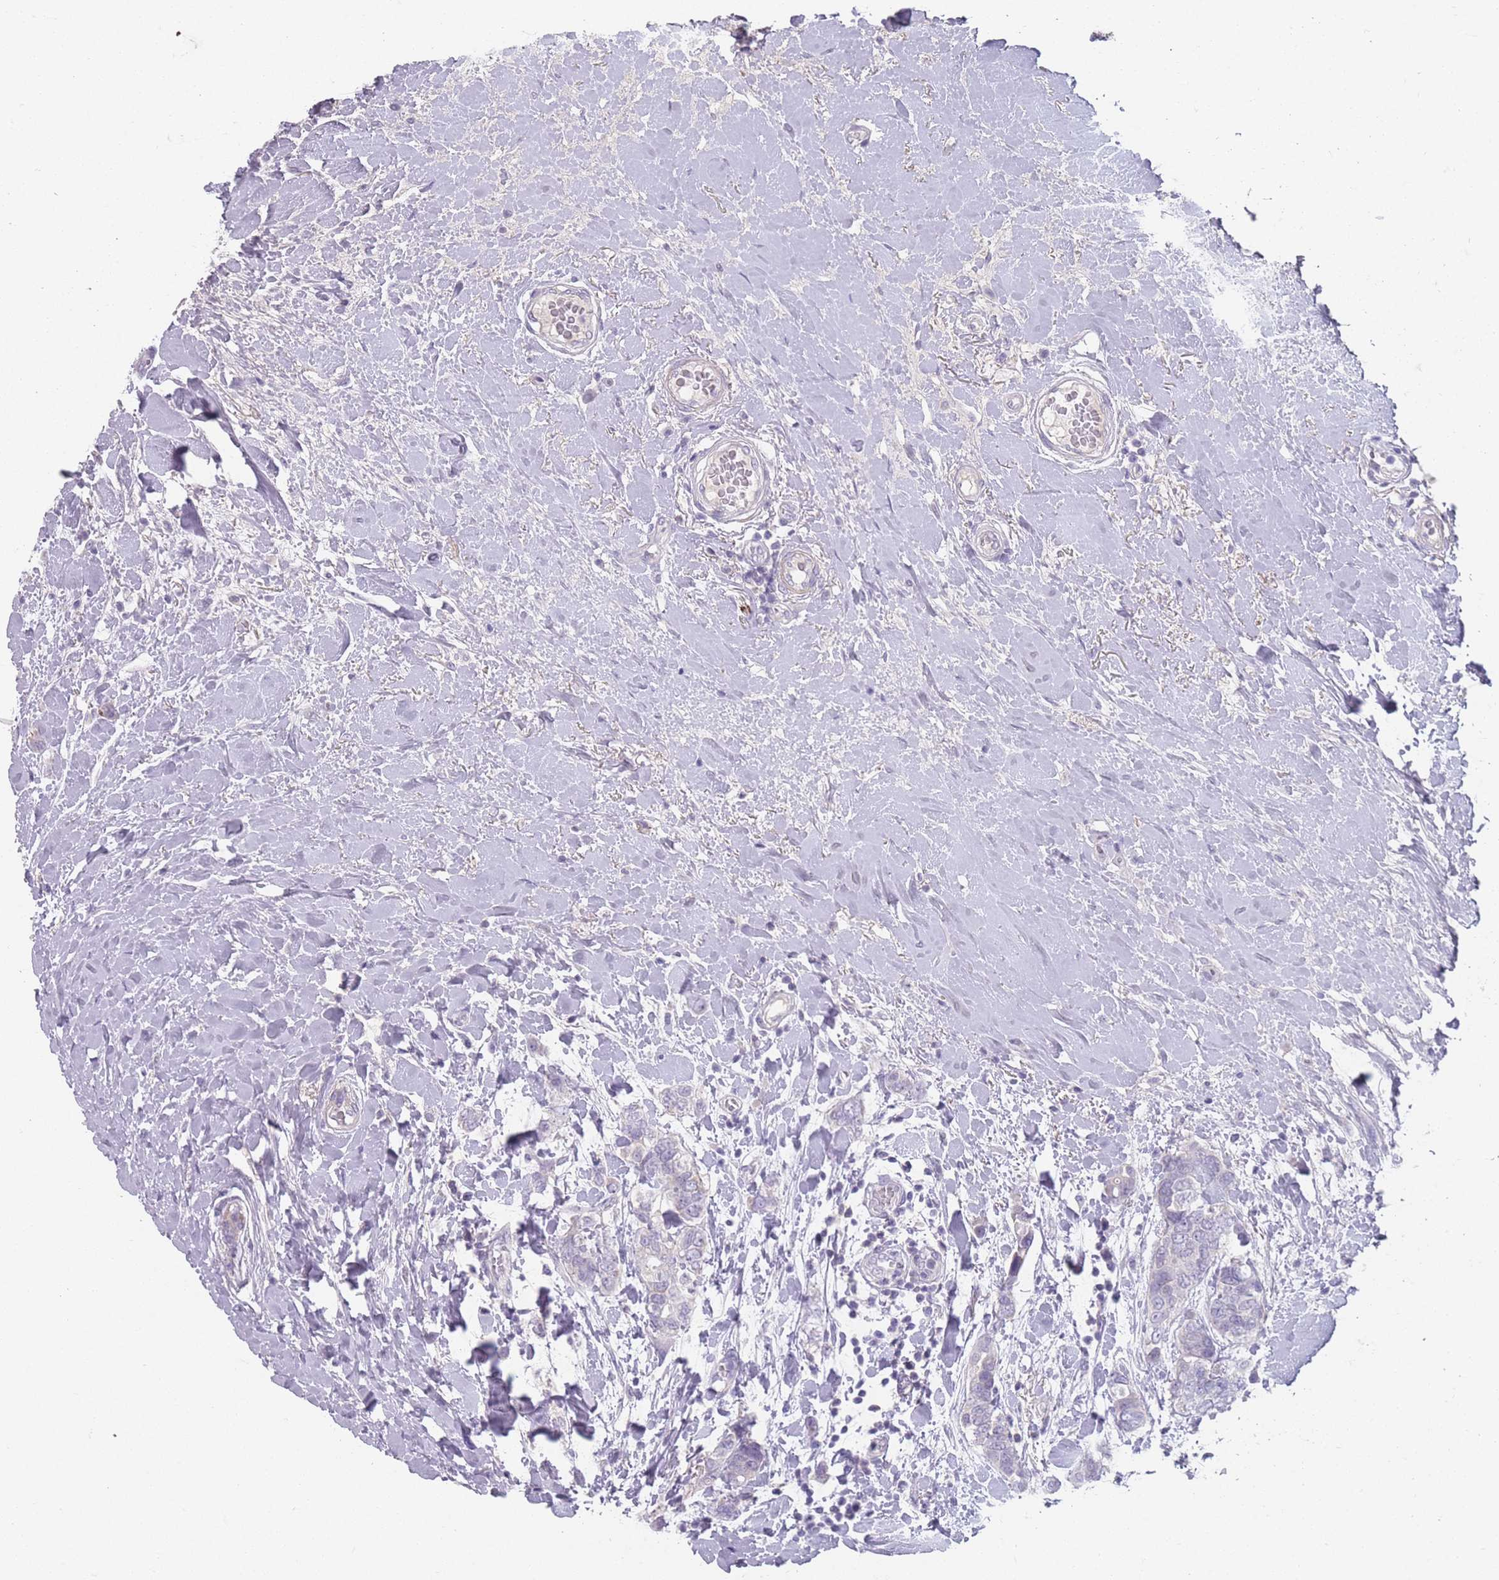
{"staining": {"intensity": "negative", "quantity": "none", "location": "none"}, "tissue": "breast cancer", "cell_type": "Tumor cells", "image_type": "cancer", "snomed": [{"axis": "morphology", "description": "Lobular carcinoma"}, {"axis": "topography", "description": "Breast"}], "caption": "Lobular carcinoma (breast) stained for a protein using IHC shows no positivity tumor cells.", "gene": "RHBG", "patient": {"sex": "female", "age": 51}}